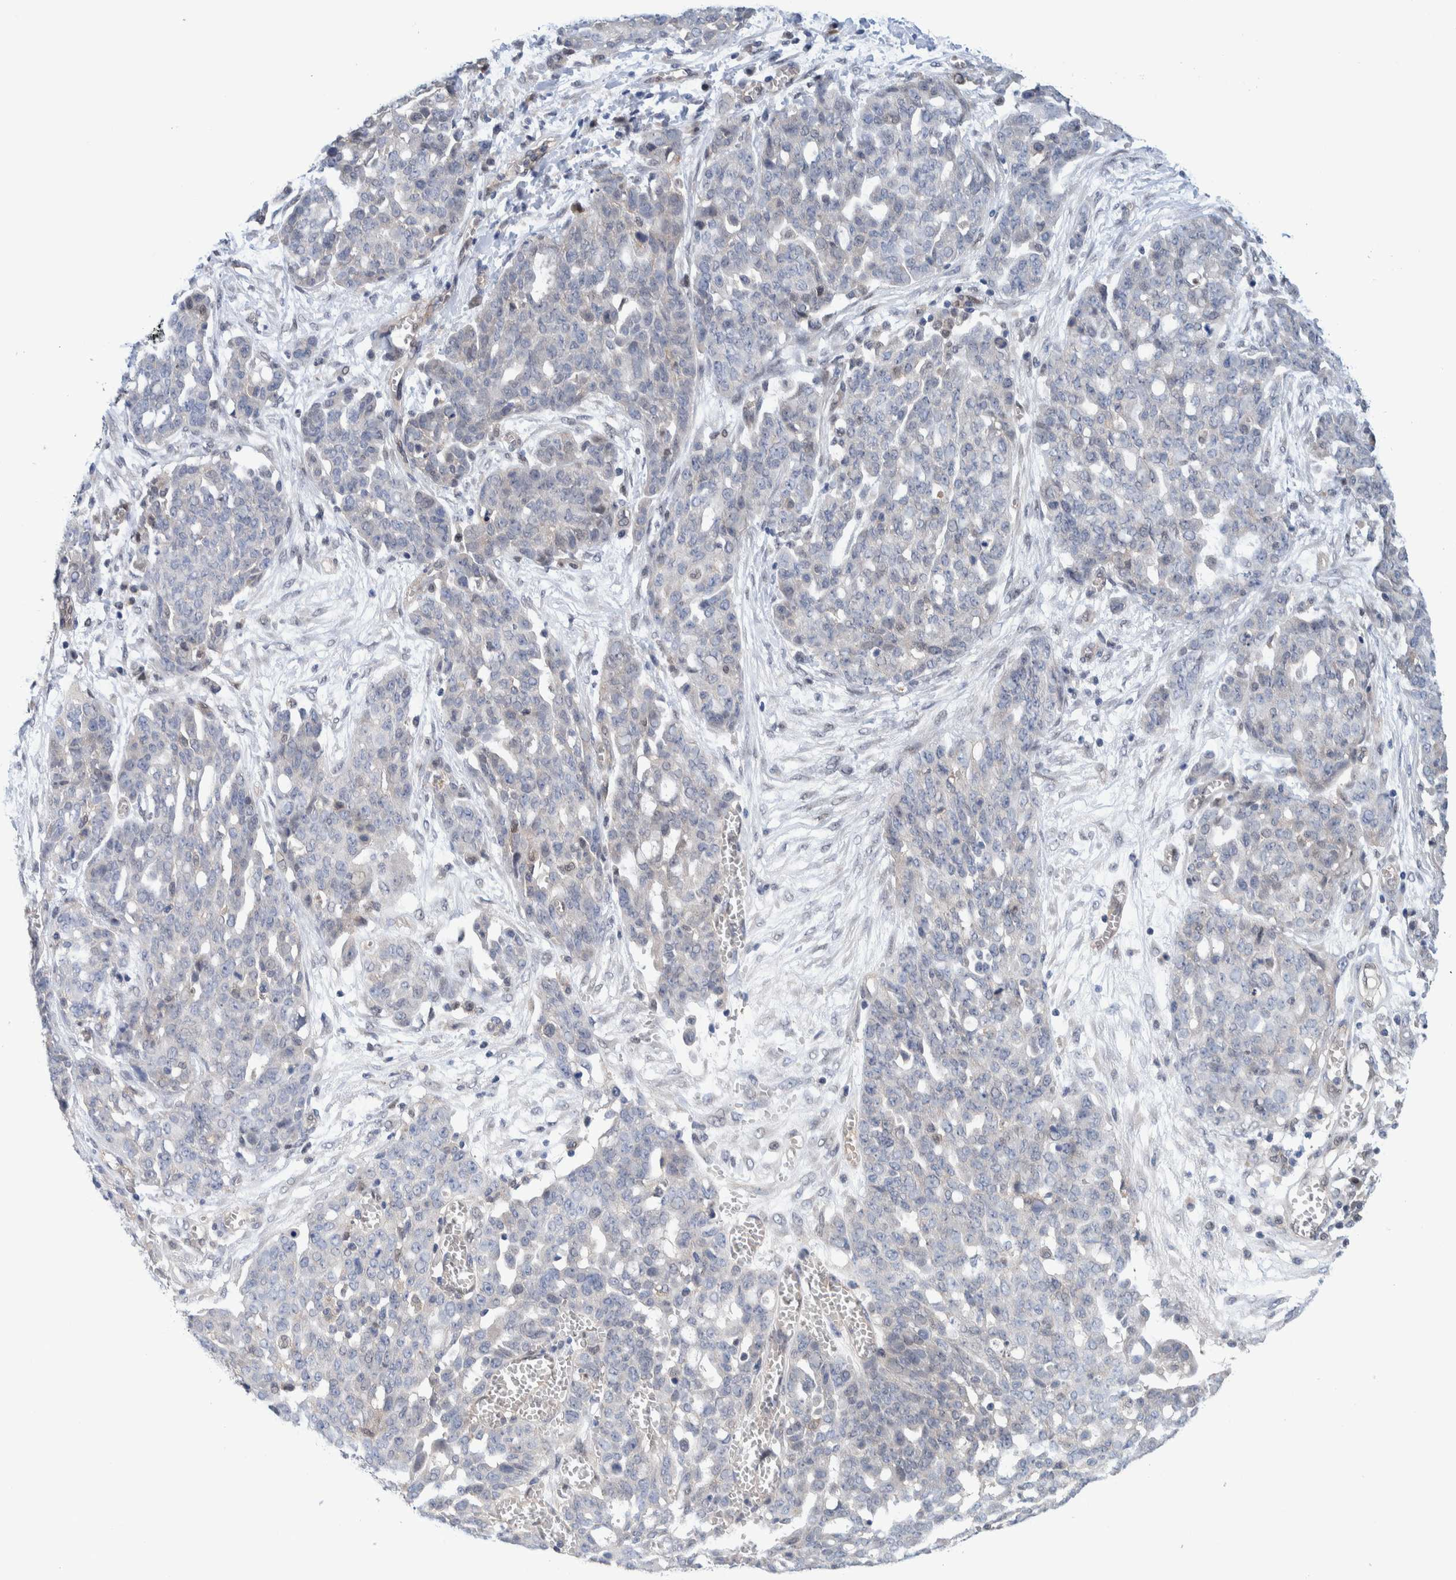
{"staining": {"intensity": "negative", "quantity": "none", "location": "none"}, "tissue": "ovarian cancer", "cell_type": "Tumor cells", "image_type": "cancer", "snomed": [{"axis": "morphology", "description": "Cystadenocarcinoma, serous, NOS"}, {"axis": "topography", "description": "Soft tissue"}, {"axis": "topography", "description": "Ovary"}], "caption": "Serous cystadenocarcinoma (ovarian) stained for a protein using immunohistochemistry (IHC) demonstrates no expression tumor cells.", "gene": "PFAS", "patient": {"sex": "female", "age": 57}}